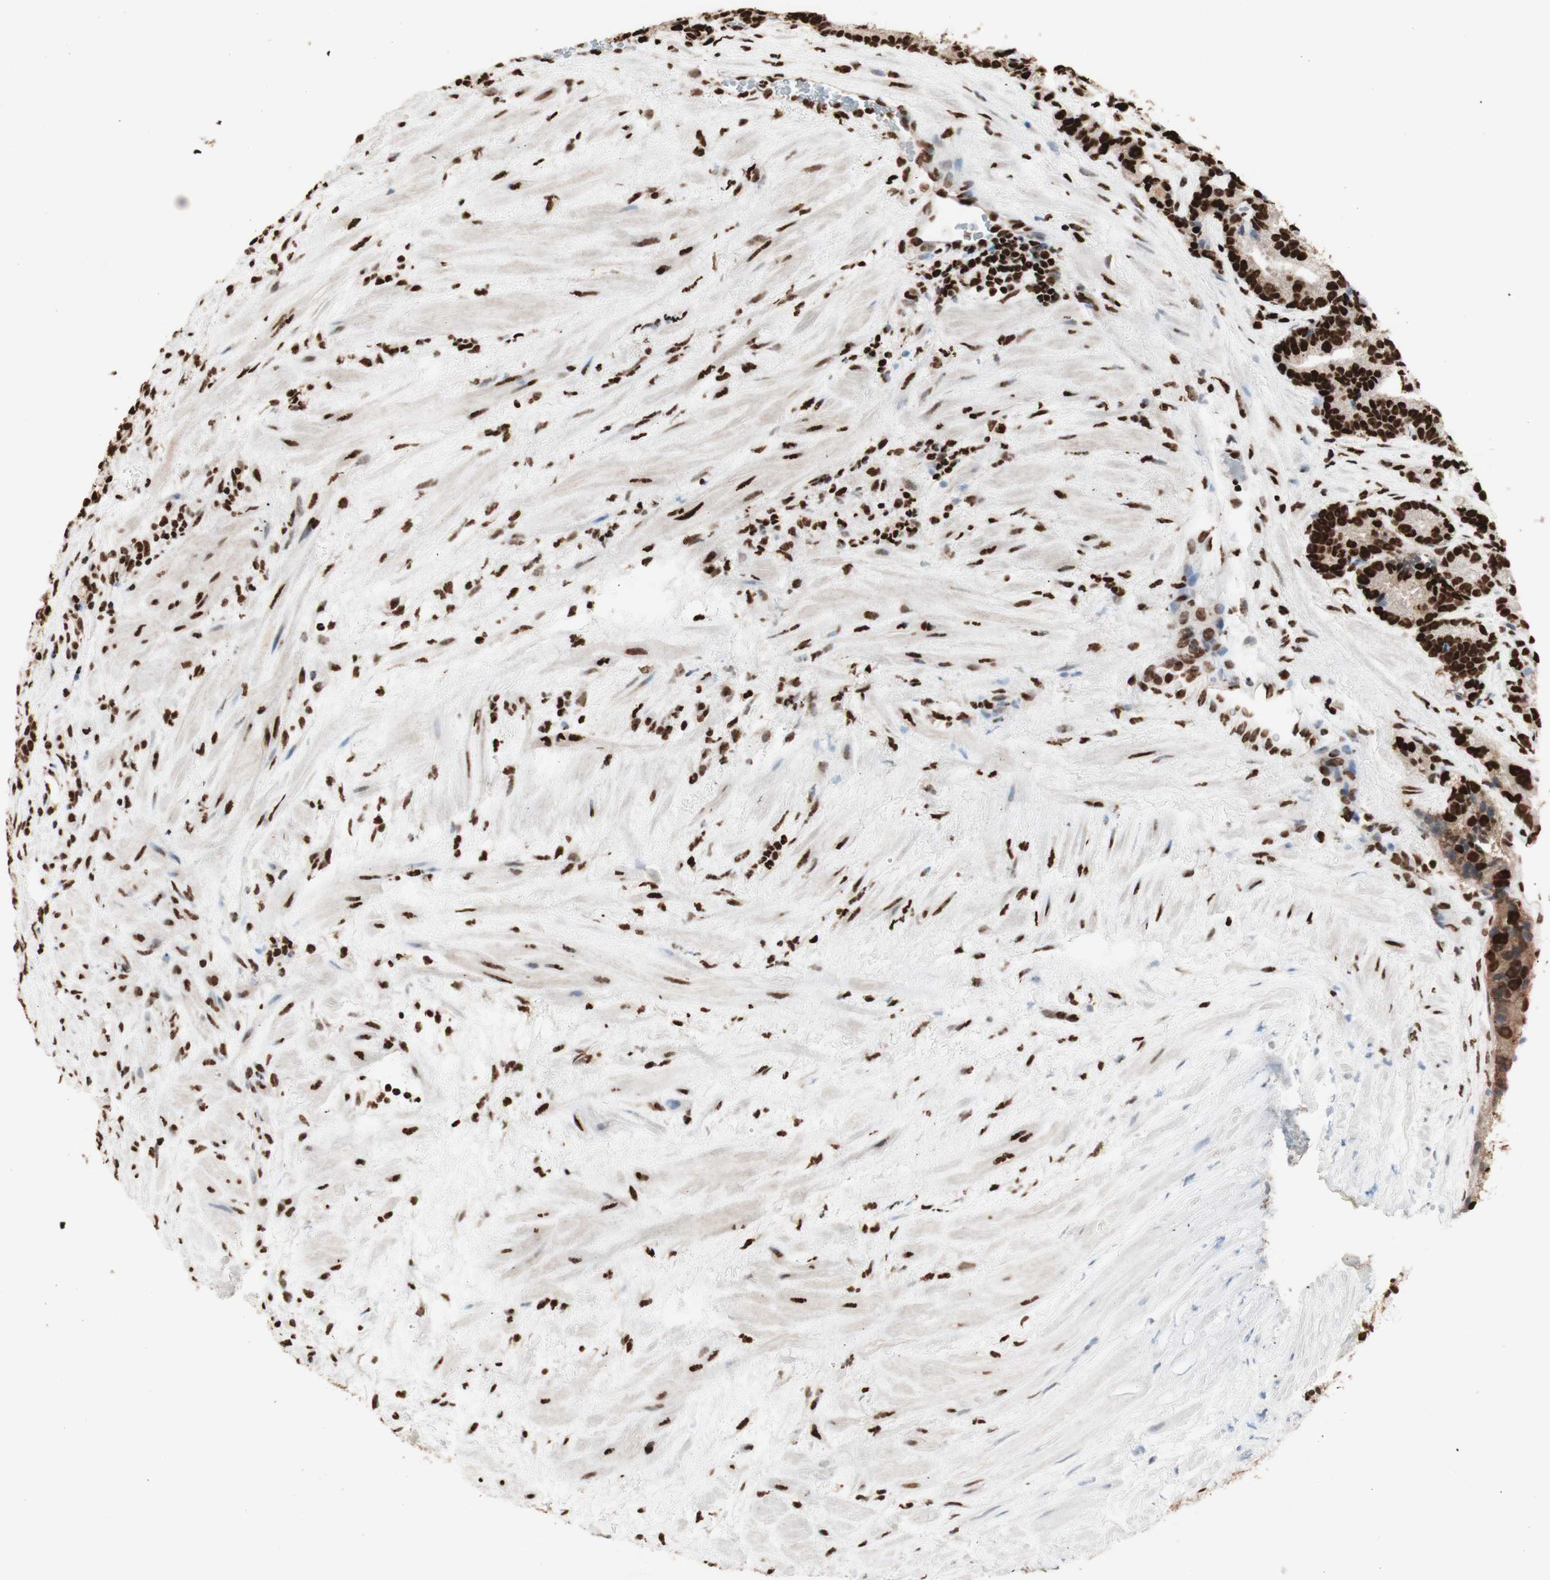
{"staining": {"intensity": "strong", "quantity": ">75%", "location": "nuclear"}, "tissue": "prostate cancer", "cell_type": "Tumor cells", "image_type": "cancer", "snomed": [{"axis": "morphology", "description": "Adenocarcinoma, Low grade"}, {"axis": "topography", "description": "Prostate"}], "caption": "A high-resolution histopathology image shows IHC staining of prostate low-grade adenocarcinoma, which displays strong nuclear positivity in about >75% of tumor cells.", "gene": "HNRNPA2B1", "patient": {"sex": "male", "age": 89}}